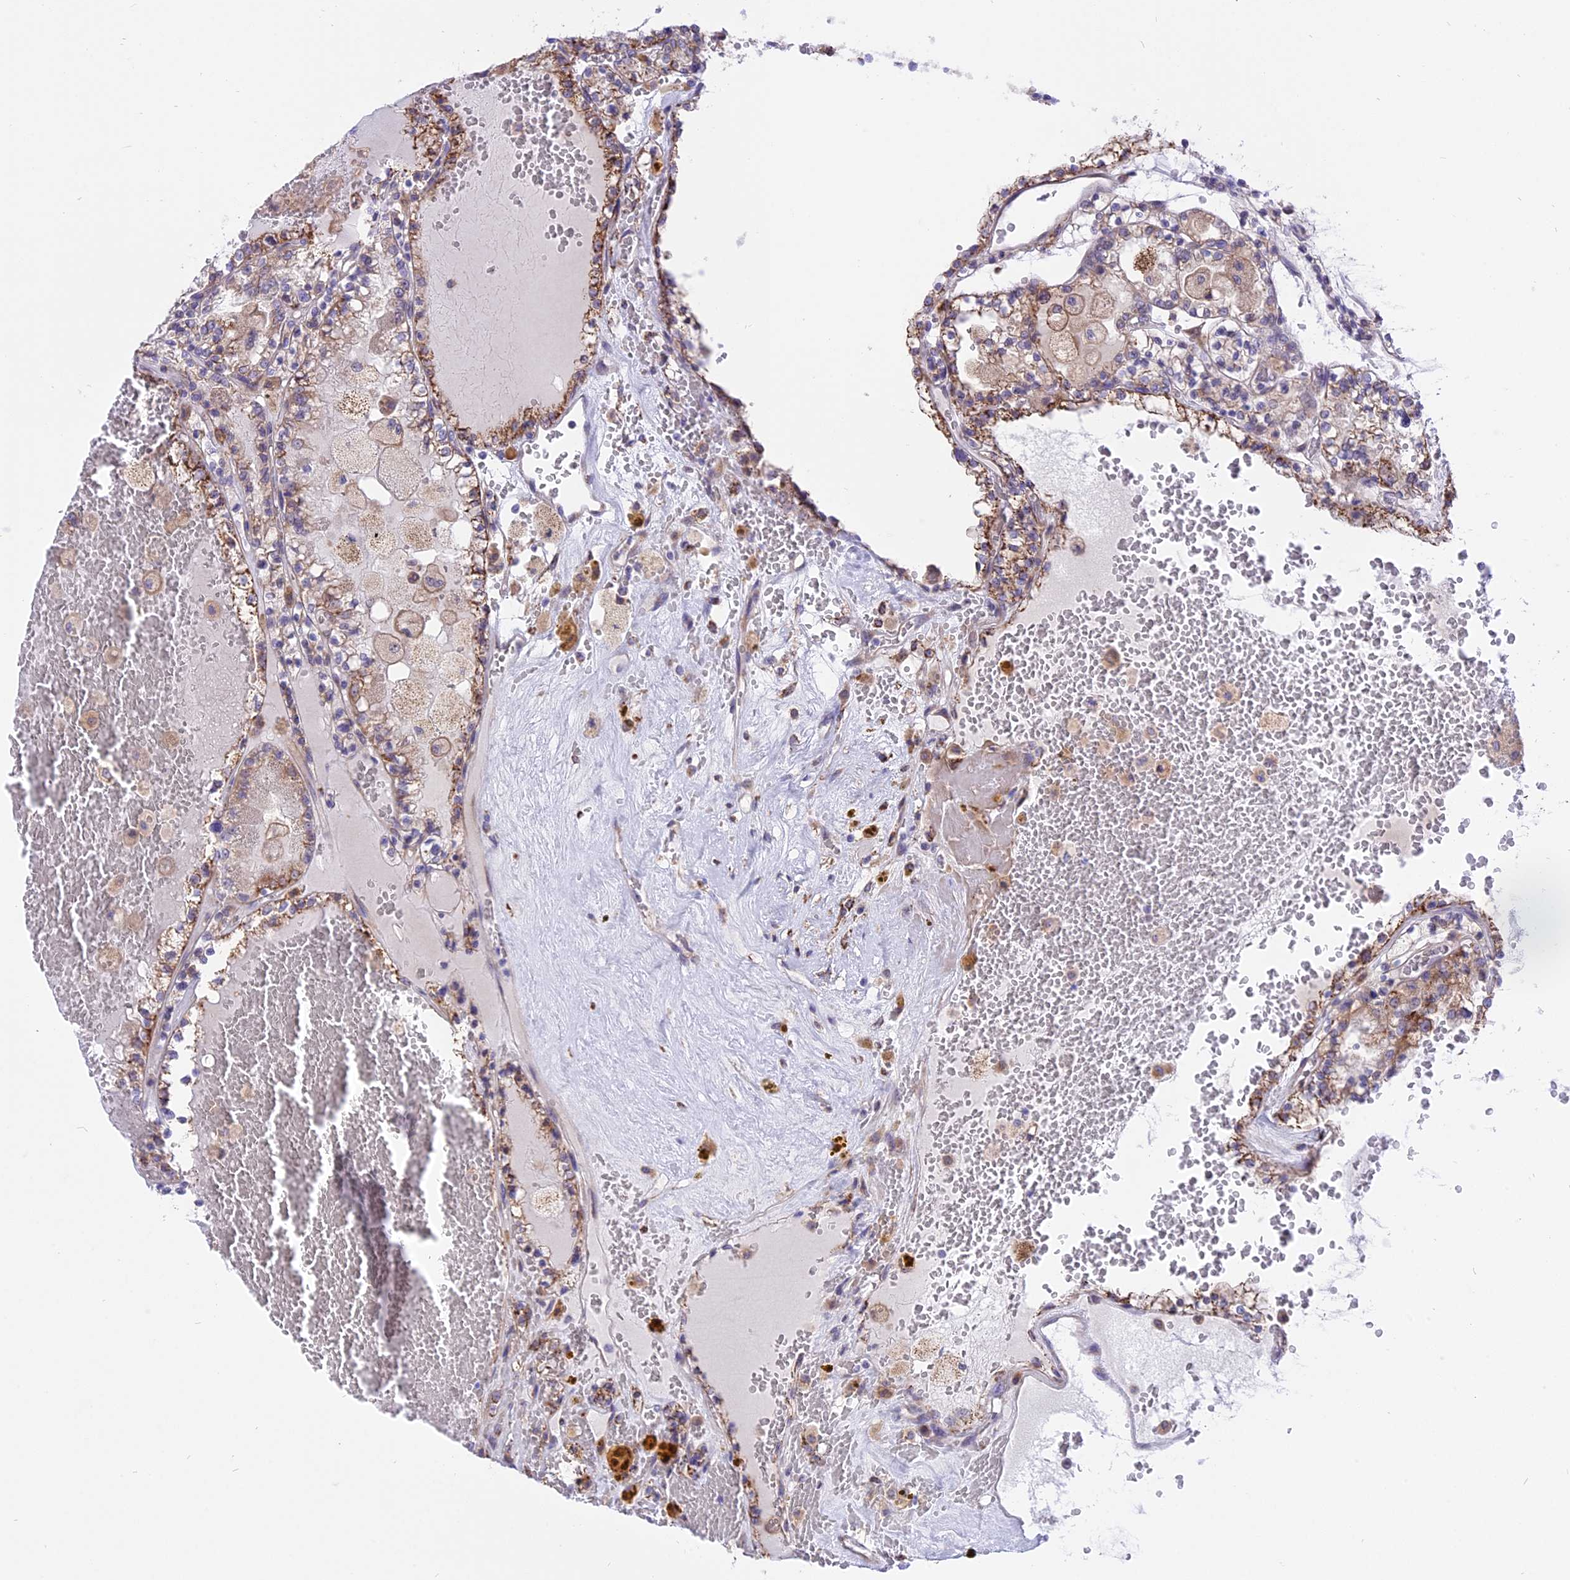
{"staining": {"intensity": "moderate", "quantity": ">75%", "location": "cytoplasmic/membranous"}, "tissue": "renal cancer", "cell_type": "Tumor cells", "image_type": "cancer", "snomed": [{"axis": "morphology", "description": "Adenocarcinoma, NOS"}, {"axis": "topography", "description": "Kidney"}], "caption": "Protein expression analysis of human renal cancer reveals moderate cytoplasmic/membranous positivity in approximately >75% of tumor cells.", "gene": "ARMCX6", "patient": {"sex": "female", "age": 56}}